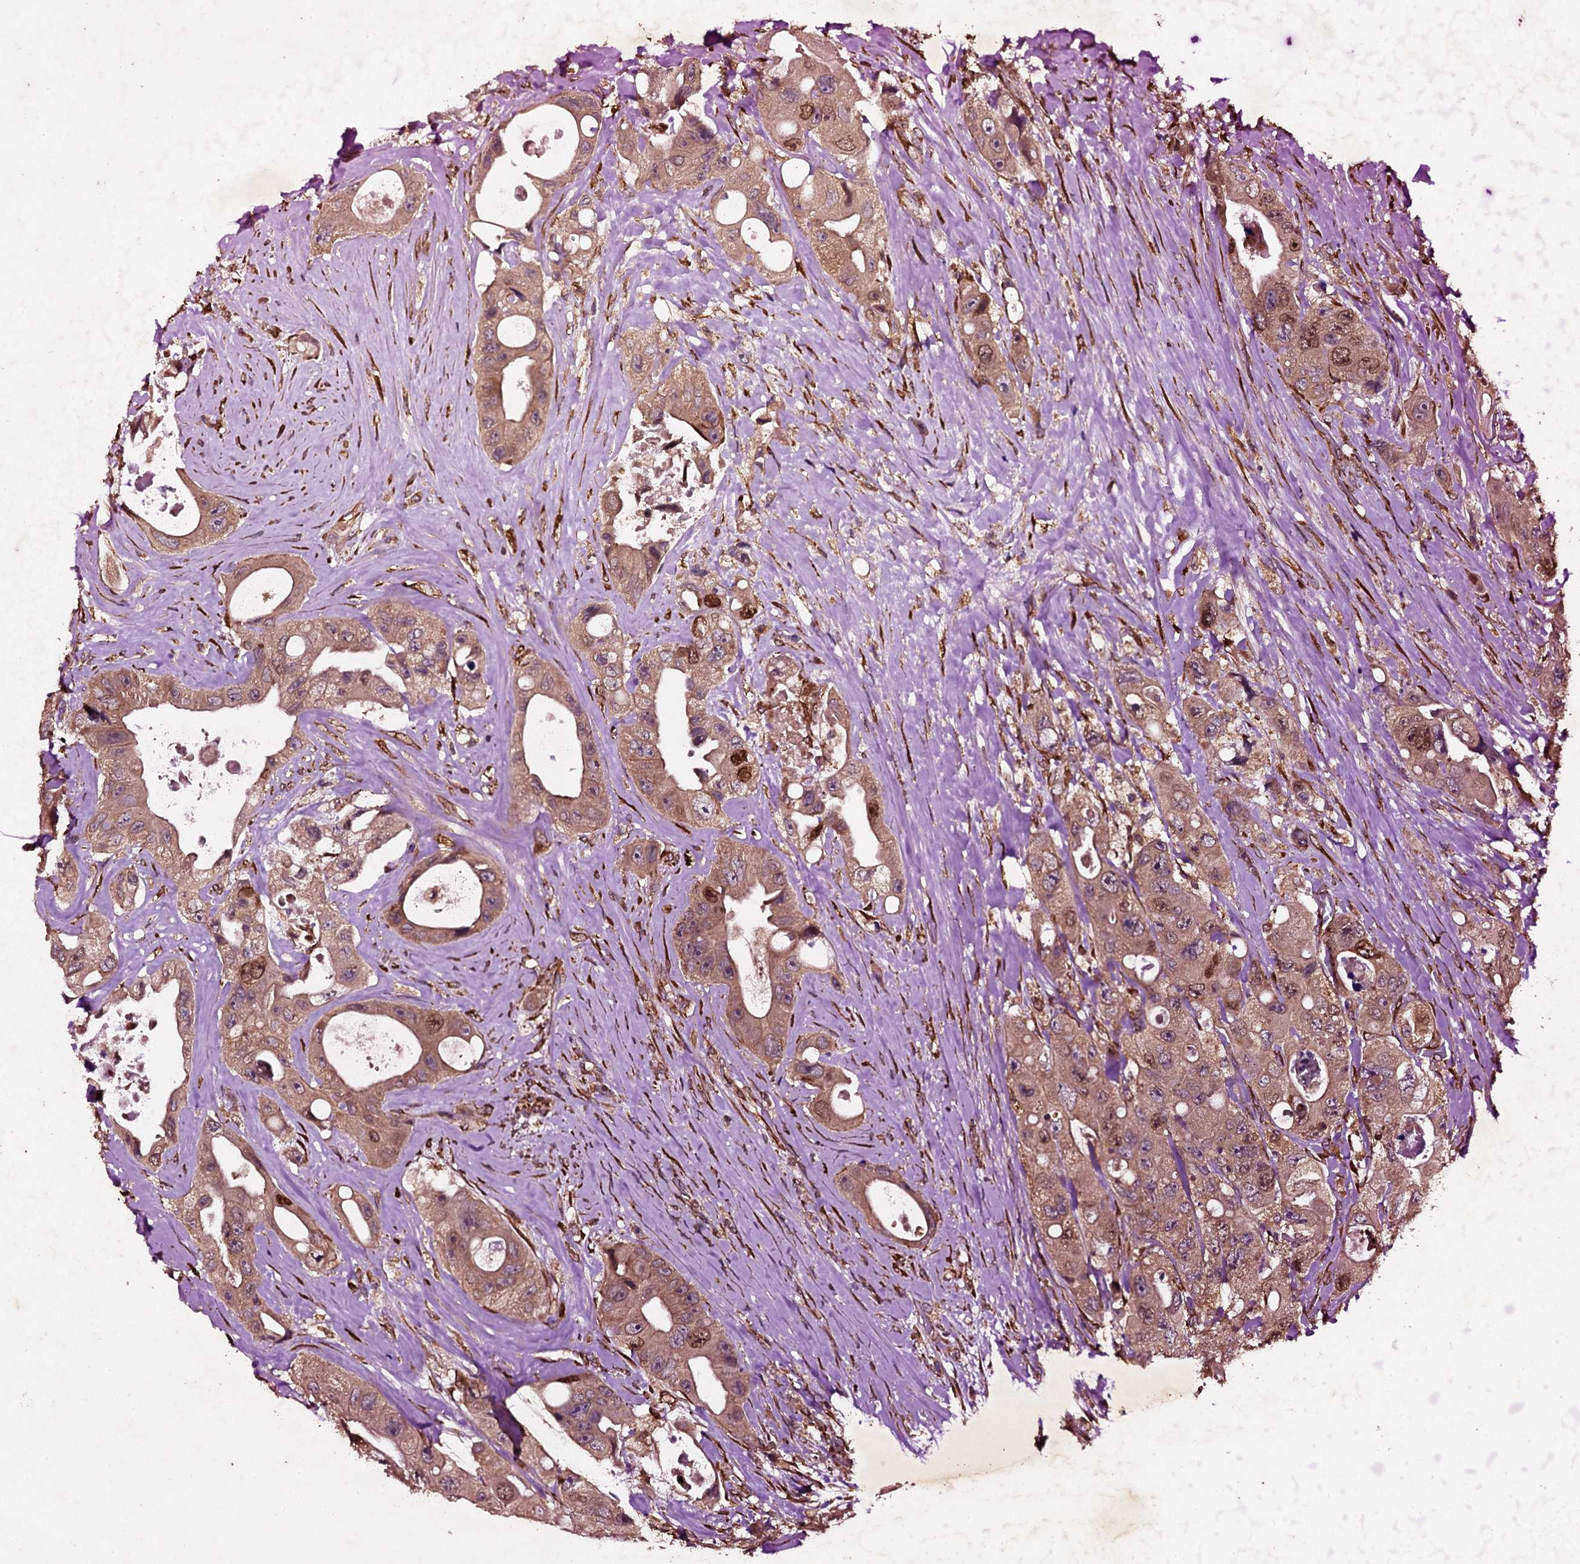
{"staining": {"intensity": "moderate", "quantity": ">75%", "location": "cytoplasmic/membranous,nuclear"}, "tissue": "colorectal cancer", "cell_type": "Tumor cells", "image_type": "cancer", "snomed": [{"axis": "morphology", "description": "Adenocarcinoma, NOS"}, {"axis": "topography", "description": "Colon"}], "caption": "Colorectal cancer (adenocarcinoma) stained with a brown dye exhibits moderate cytoplasmic/membranous and nuclear positive expression in about >75% of tumor cells.", "gene": "ADAMTS10", "patient": {"sex": "female", "age": 46}}